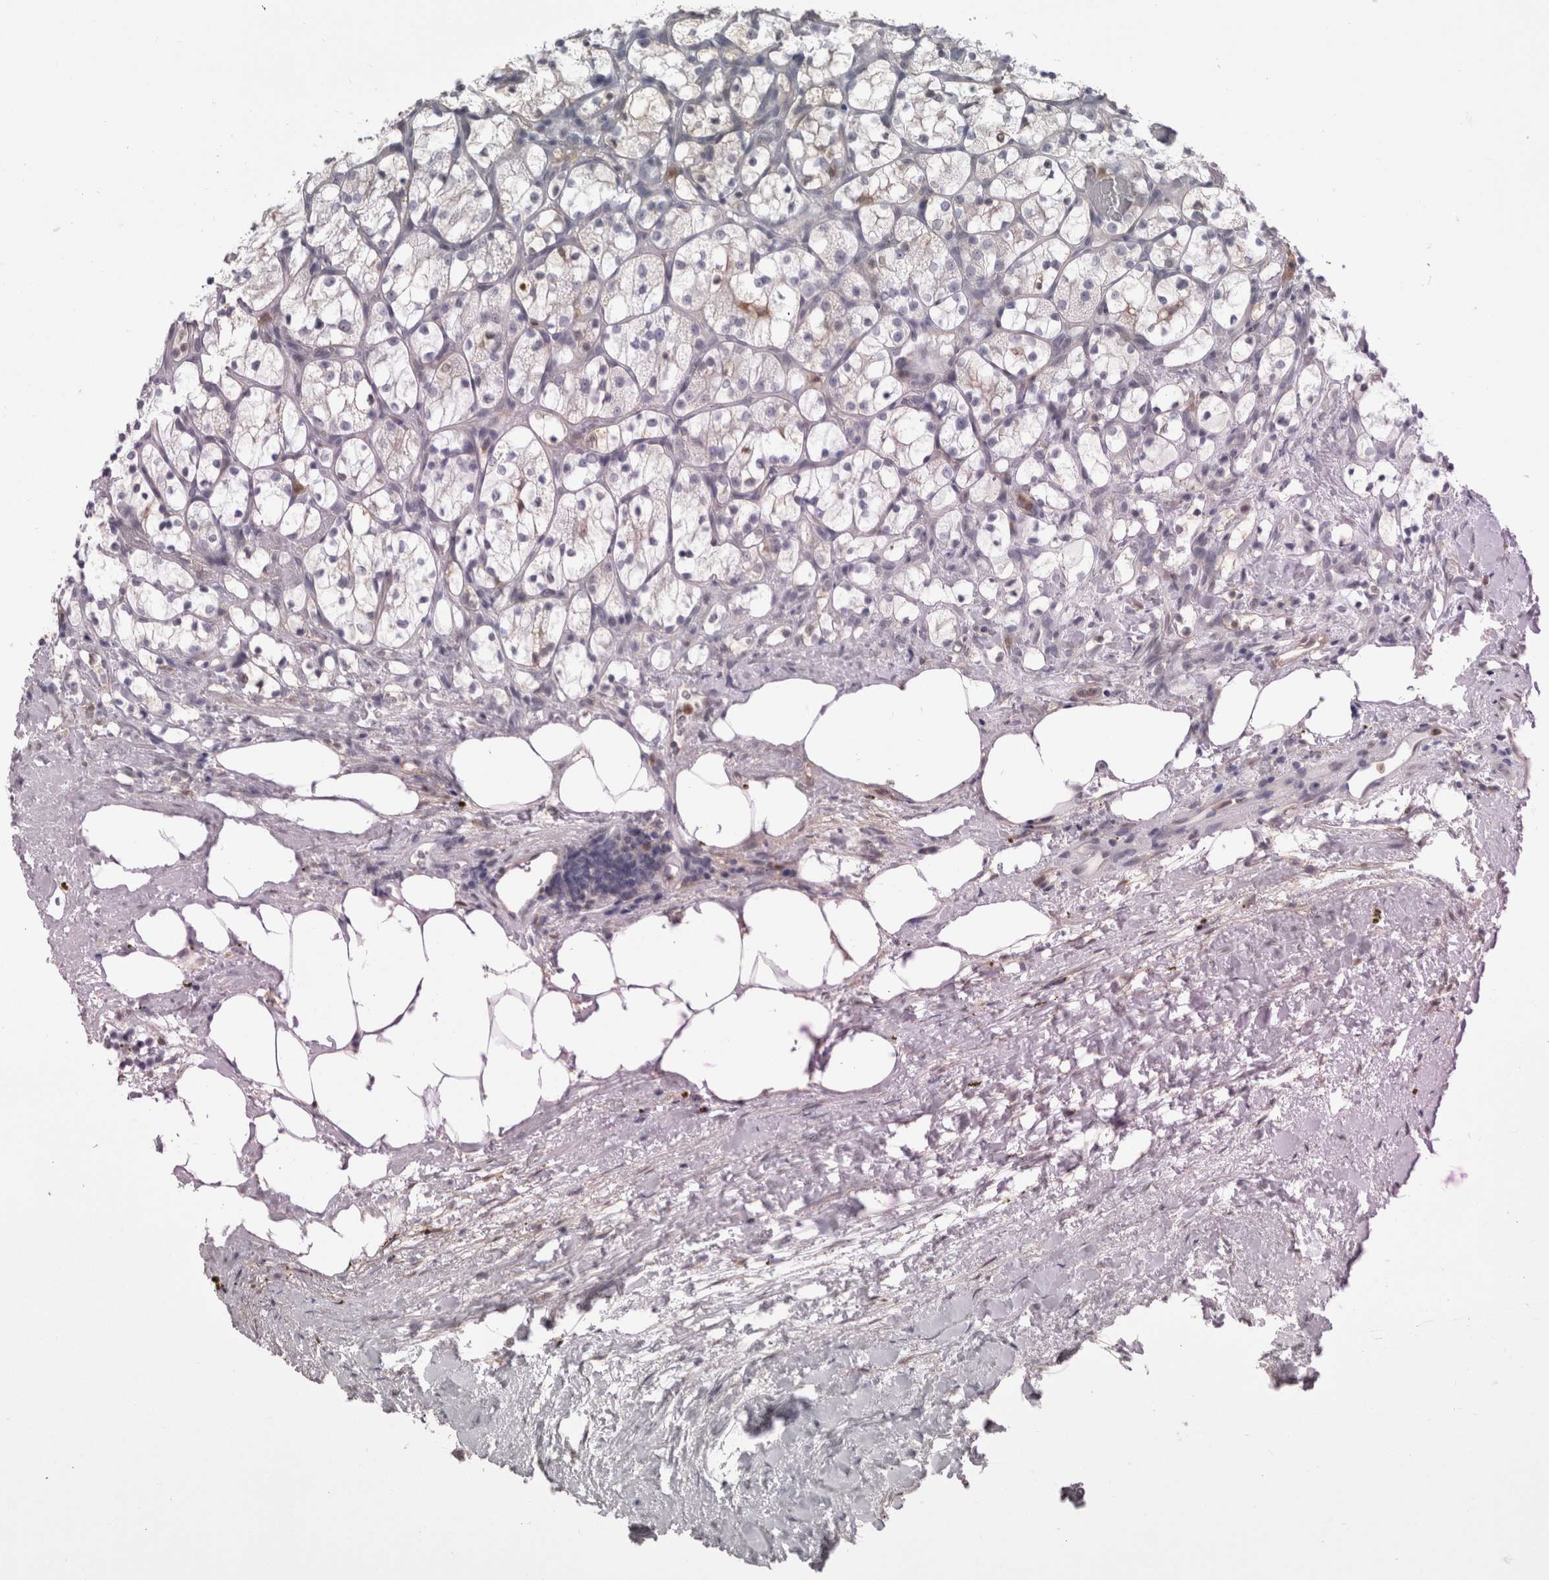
{"staining": {"intensity": "negative", "quantity": "none", "location": "none"}, "tissue": "renal cancer", "cell_type": "Tumor cells", "image_type": "cancer", "snomed": [{"axis": "morphology", "description": "Adenocarcinoma, NOS"}, {"axis": "topography", "description": "Kidney"}], "caption": "DAB (3,3'-diaminobenzidine) immunohistochemical staining of renal cancer (adenocarcinoma) displays no significant staining in tumor cells. (Immunohistochemistry, brightfield microscopy, high magnification).", "gene": "CHIC2", "patient": {"sex": "female", "age": 69}}